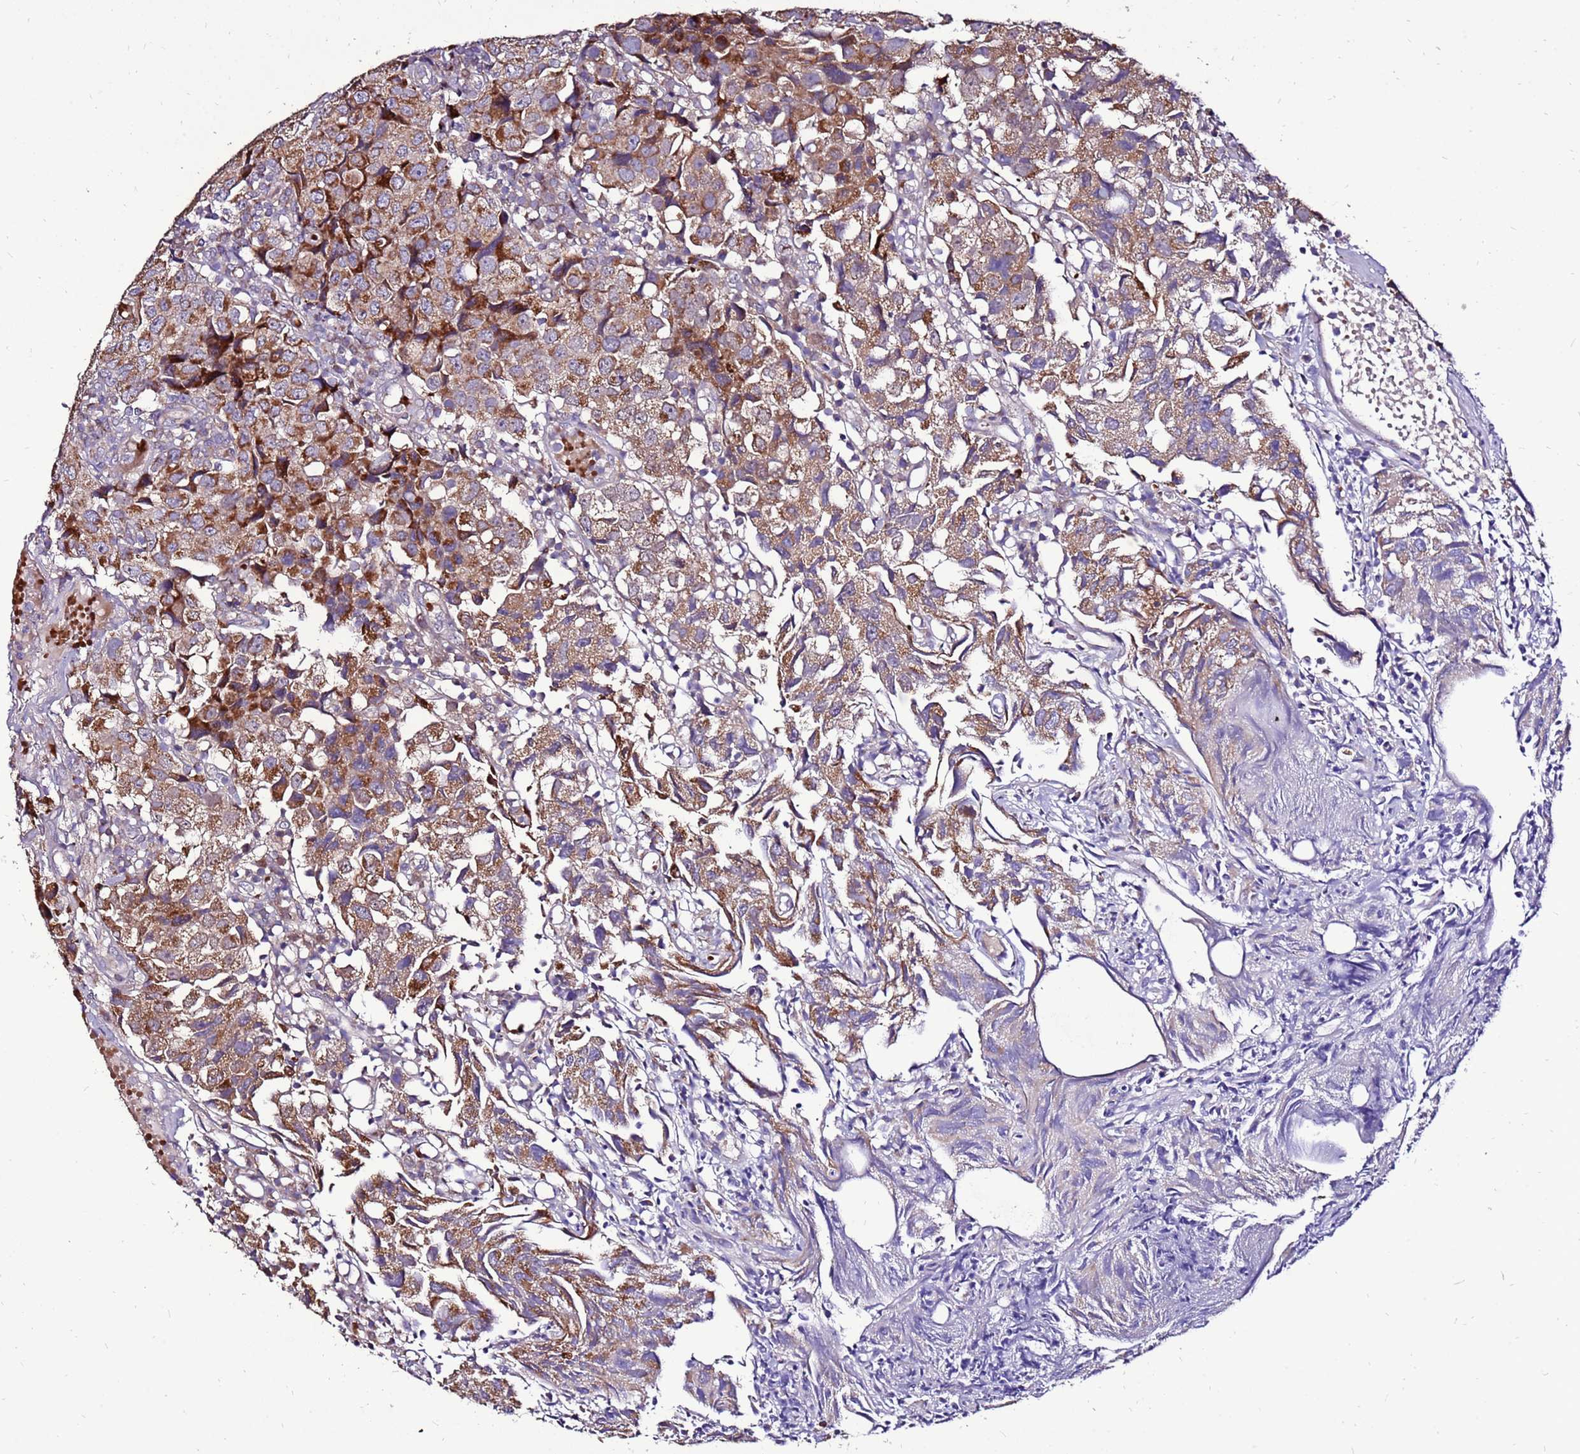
{"staining": {"intensity": "moderate", "quantity": ">75%", "location": "cytoplasmic/membranous"}, "tissue": "urothelial cancer", "cell_type": "Tumor cells", "image_type": "cancer", "snomed": [{"axis": "morphology", "description": "Urothelial carcinoma, High grade"}, {"axis": "topography", "description": "Urinary bladder"}], "caption": "IHC (DAB) staining of human urothelial cancer displays moderate cytoplasmic/membranous protein expression in about >75% of tumor cells.", "gene": "SPSB3", "patient": {"sex": "female", "age": 75}}